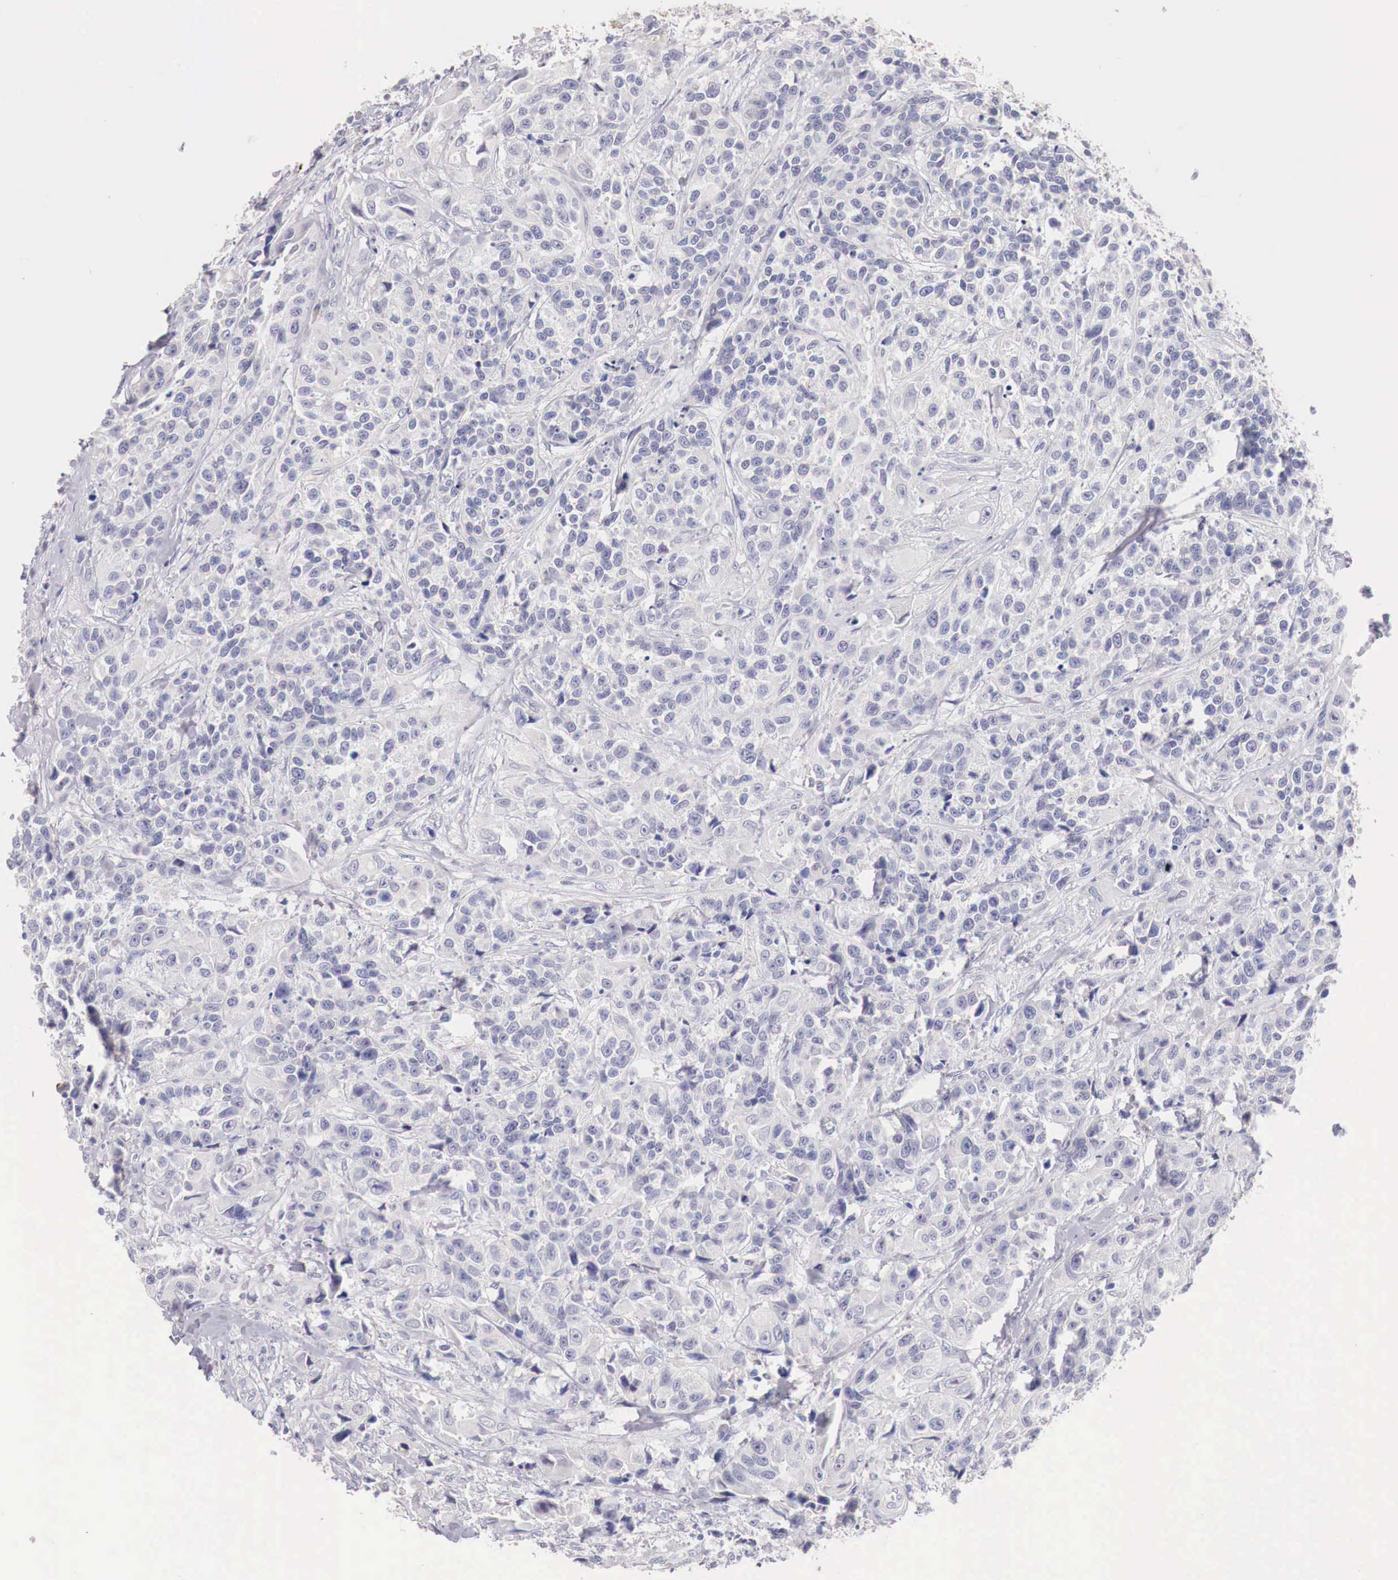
{"staining": {"intensity": "negative", "quantity": "none", "location": "none"}, "tissue": "urothelial cancer", "cell_type": "Tumor cells", "image_type": "cancer", "snomed": [{"axis": "morphology", "description": "Urothelial carcinoma, High grade"}, {"axis": "topography", "description": "Urinary bladder"}], "caption": "Tumor cells show no significant protein positivity in high-grade urothelial carcinoma.", "gene": "ITIH6", "patient": {"sex": "female", "age": 81}}